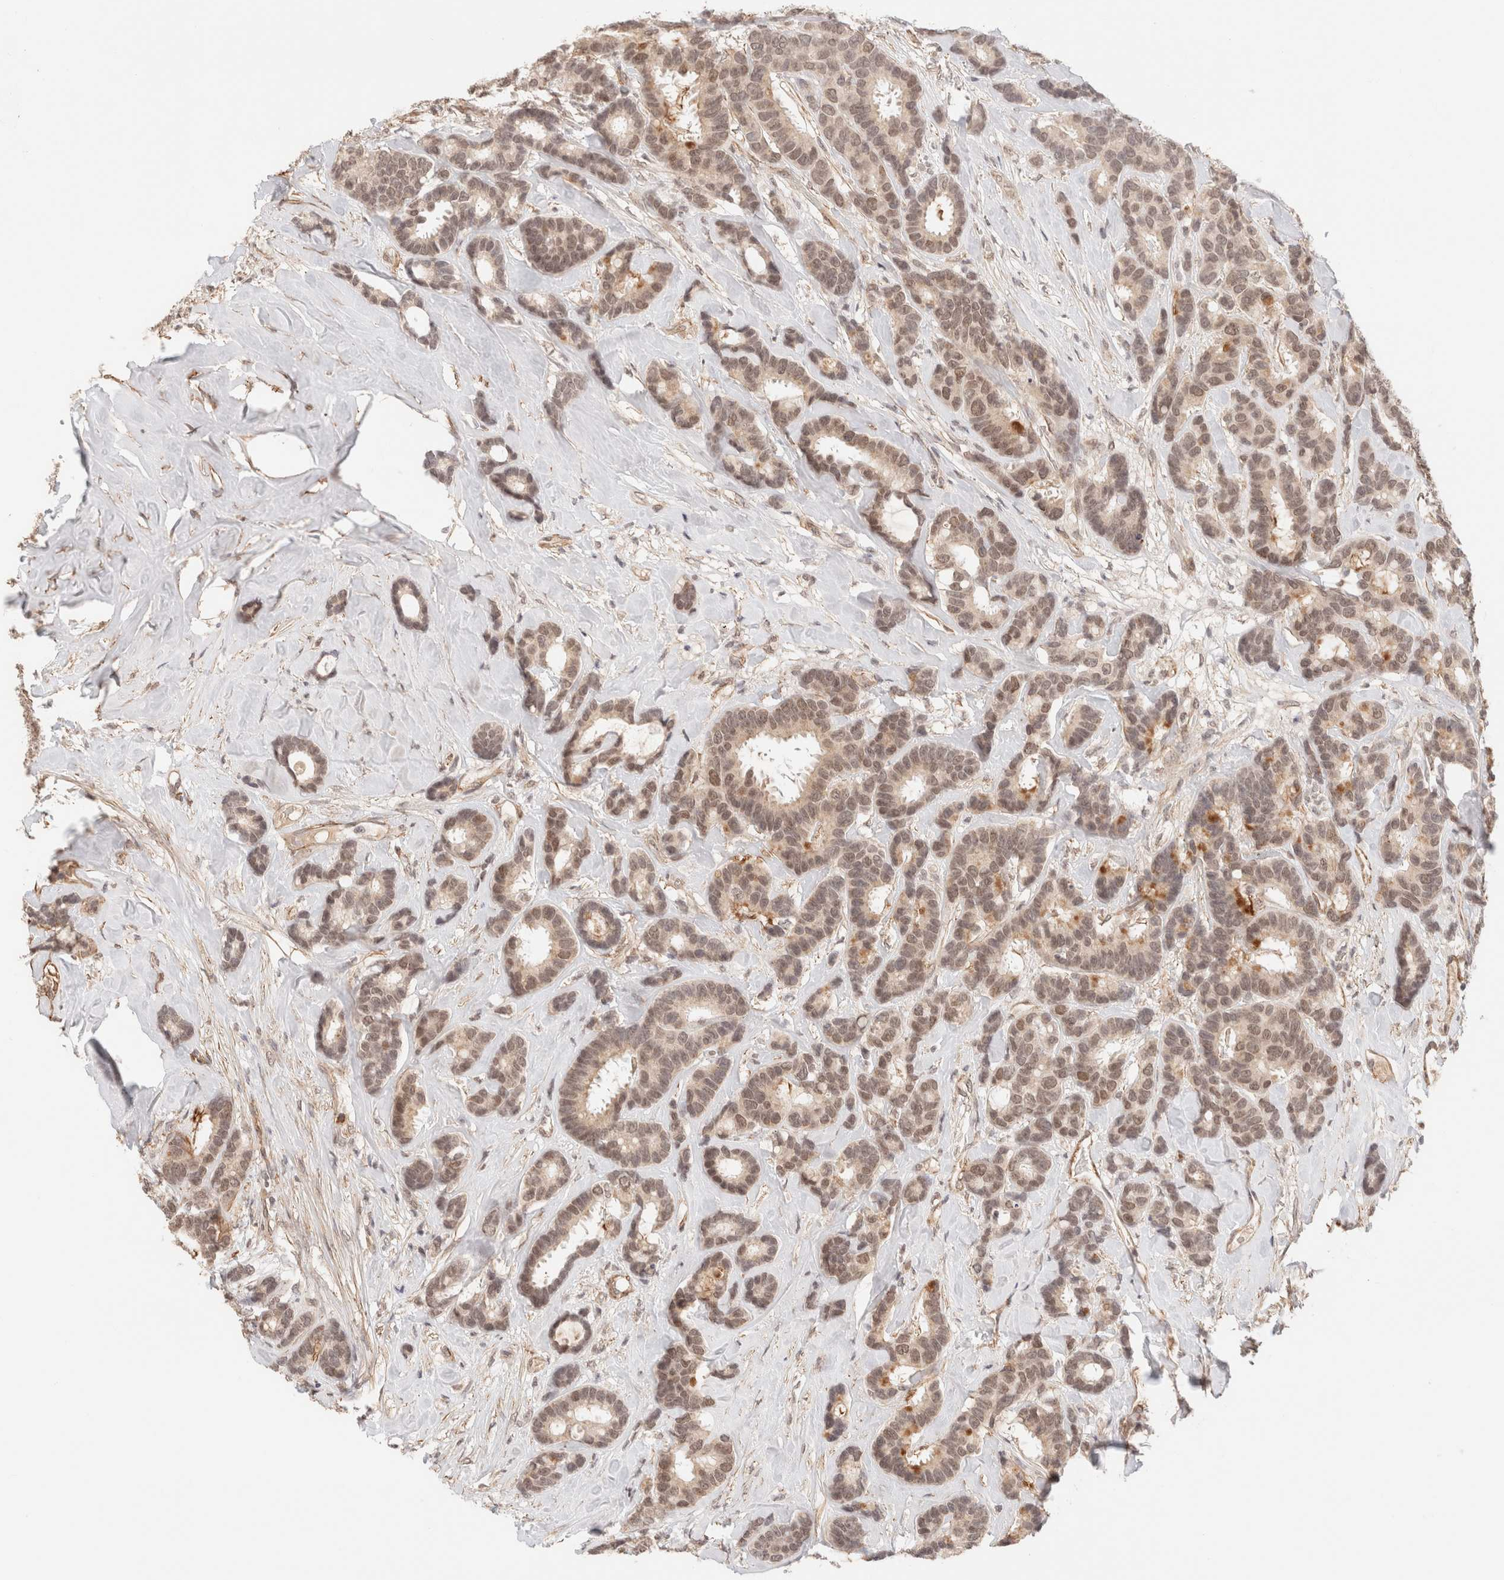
{"staining": {"intensity": "moderate", "quantity": ">75%", "location": "nuclear"}, "tissue": "breast cancer", "cell_type": "Tumor cells", "image_type": "cancer", "snomed": [{"axis": "morphology", "description": "Duct carcinoma"}, {"axis": "topography", "description": "Breast"}], "caption": "Breast cancer (intraductal carcinoma) was stained to show a protein in brown. There is medium levels of moderate nuclear staining in approximately >75% of tumor cells.", "gene": "BRPF3", "patient": {"sex": "female", "age": 87}}